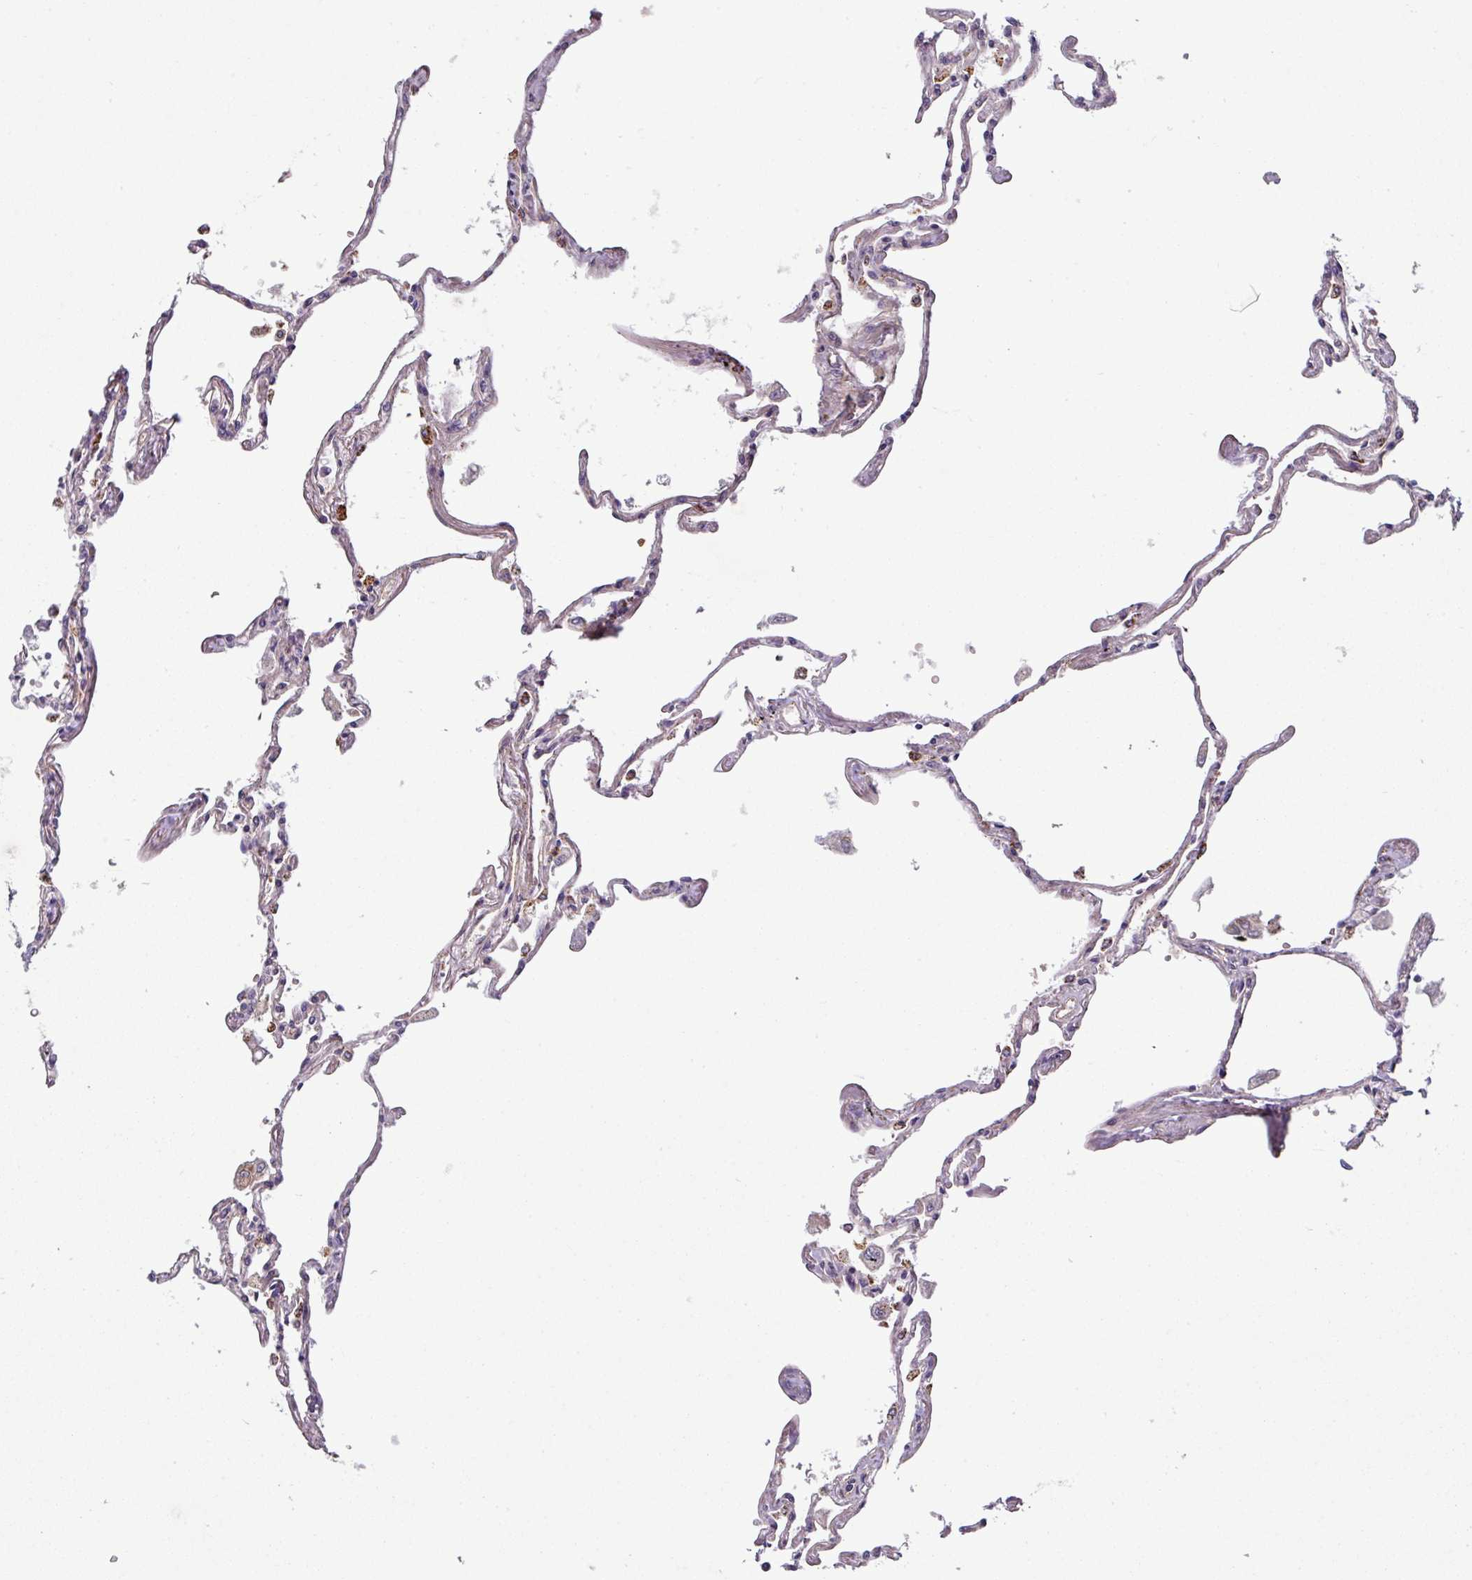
{"staining": {"intensity": "moderate", "quantity": "25%-75%", "location": "cytoplasmic/membranous"}, "tissue": "lung", "cell_type": "Alveolar cells", "image_type": "normal", "snomed": [{"axis": "morphology", "description": "Normal tissue, NOS"}, {"axis": "topography", "description": "Lung"}], "caption": "Immunohistochemistry (IHC) (DAB) staining of unremarkable human lung displays moderate cytoplasmic/membranous protein expression in approximately 25%-75% of alveolar cells.", "gene": "PRELID3B", "patient": {"sex": "female", "age": 67}}